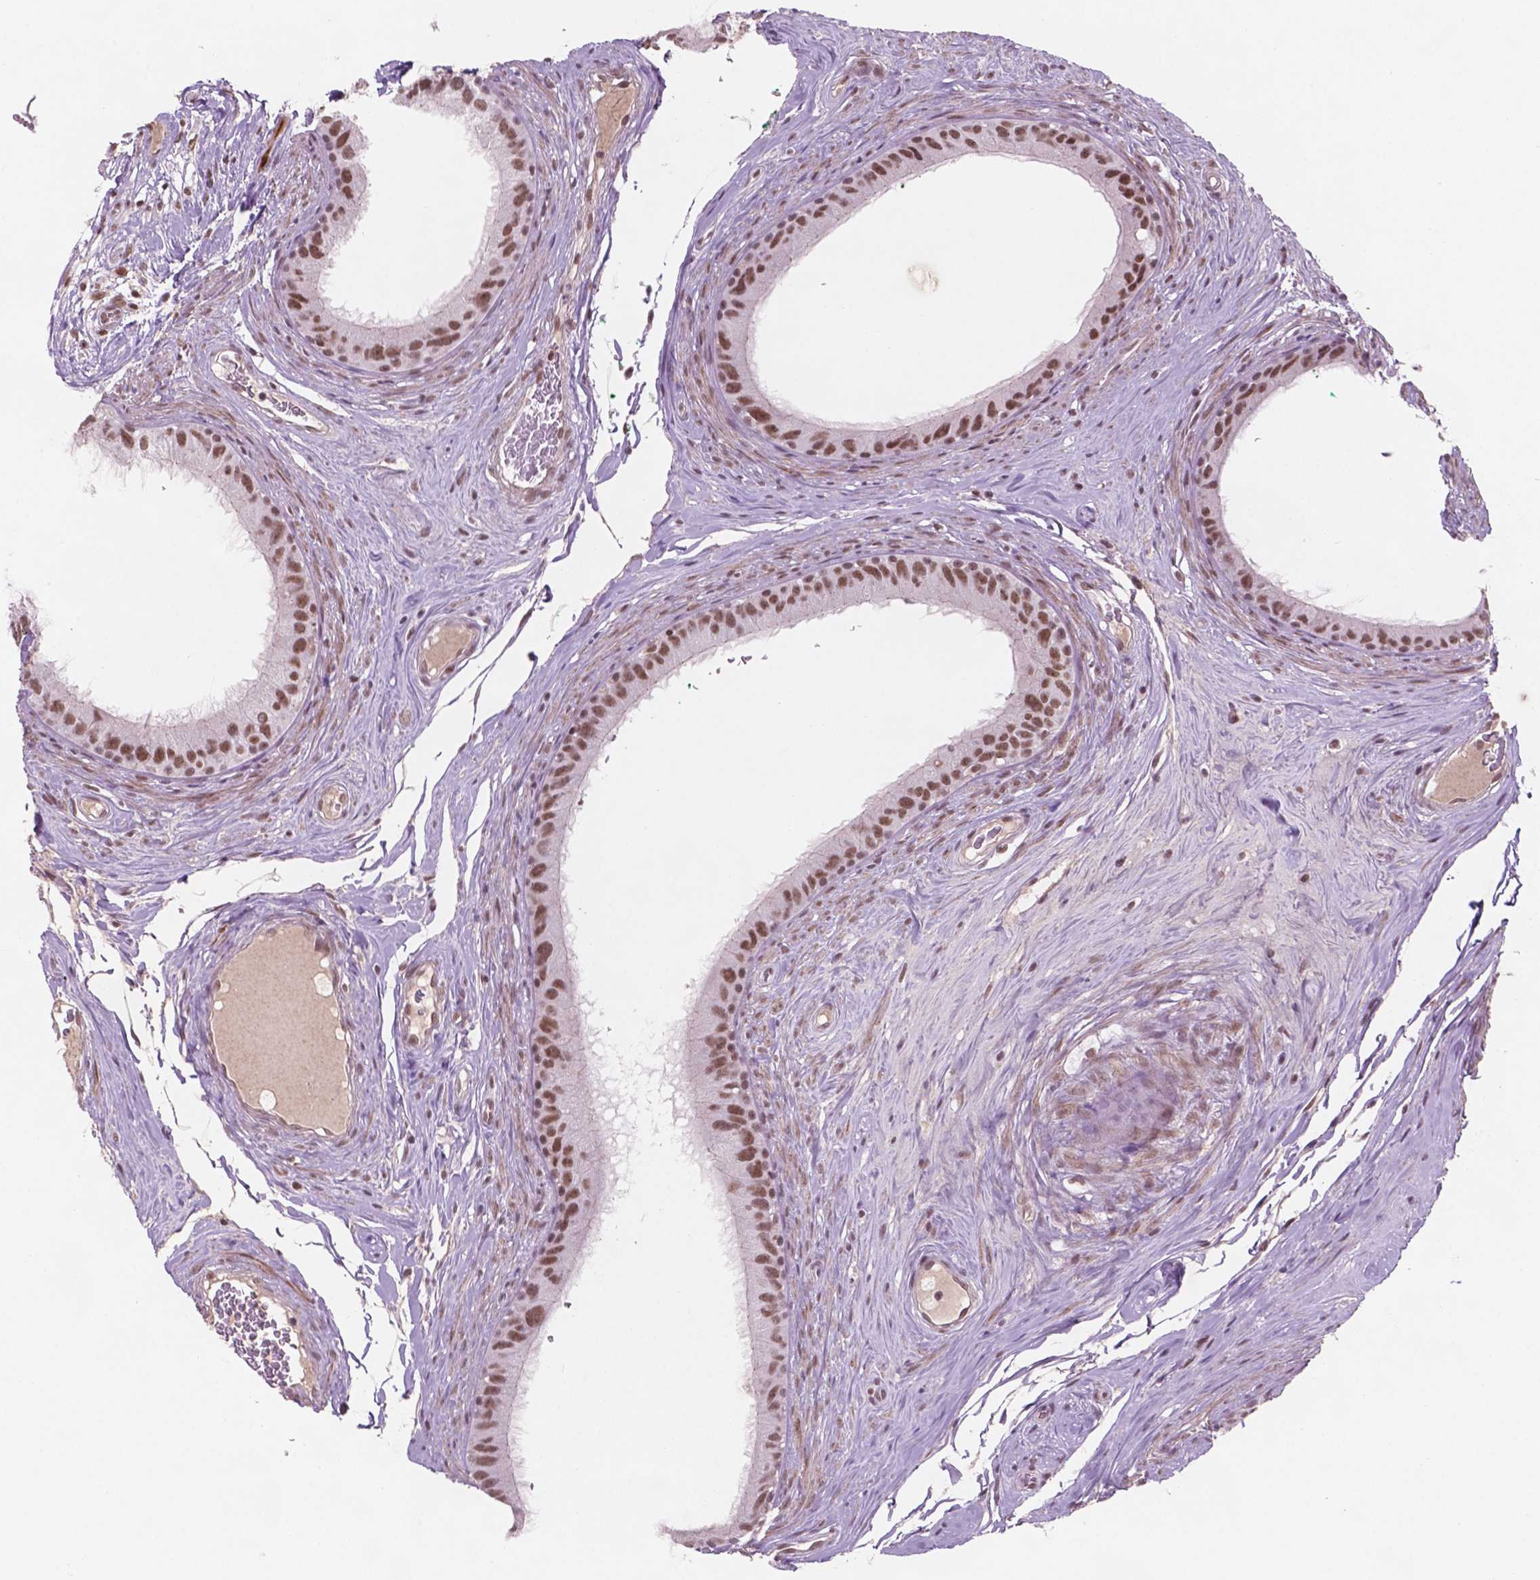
{"staining": {"intensity": "moderate", "quantity": ">75%", "location": "nuclear"}, "tissue": "epididymis", "cell_type": "Glandular cells", "image_type": "normal", "snomed": [{"axis": "morphology", "description": "Normal tissue, NOS"}, {"axis": "topography", "description": "Epididymis"}], "caption": "Moderate nuclear expression for a protein is present in approximately >75% of glandular cells of unremarkable epididymis using IHC.", "gene": "CTR9", "patient": {"sex": "male", "age": 59}}